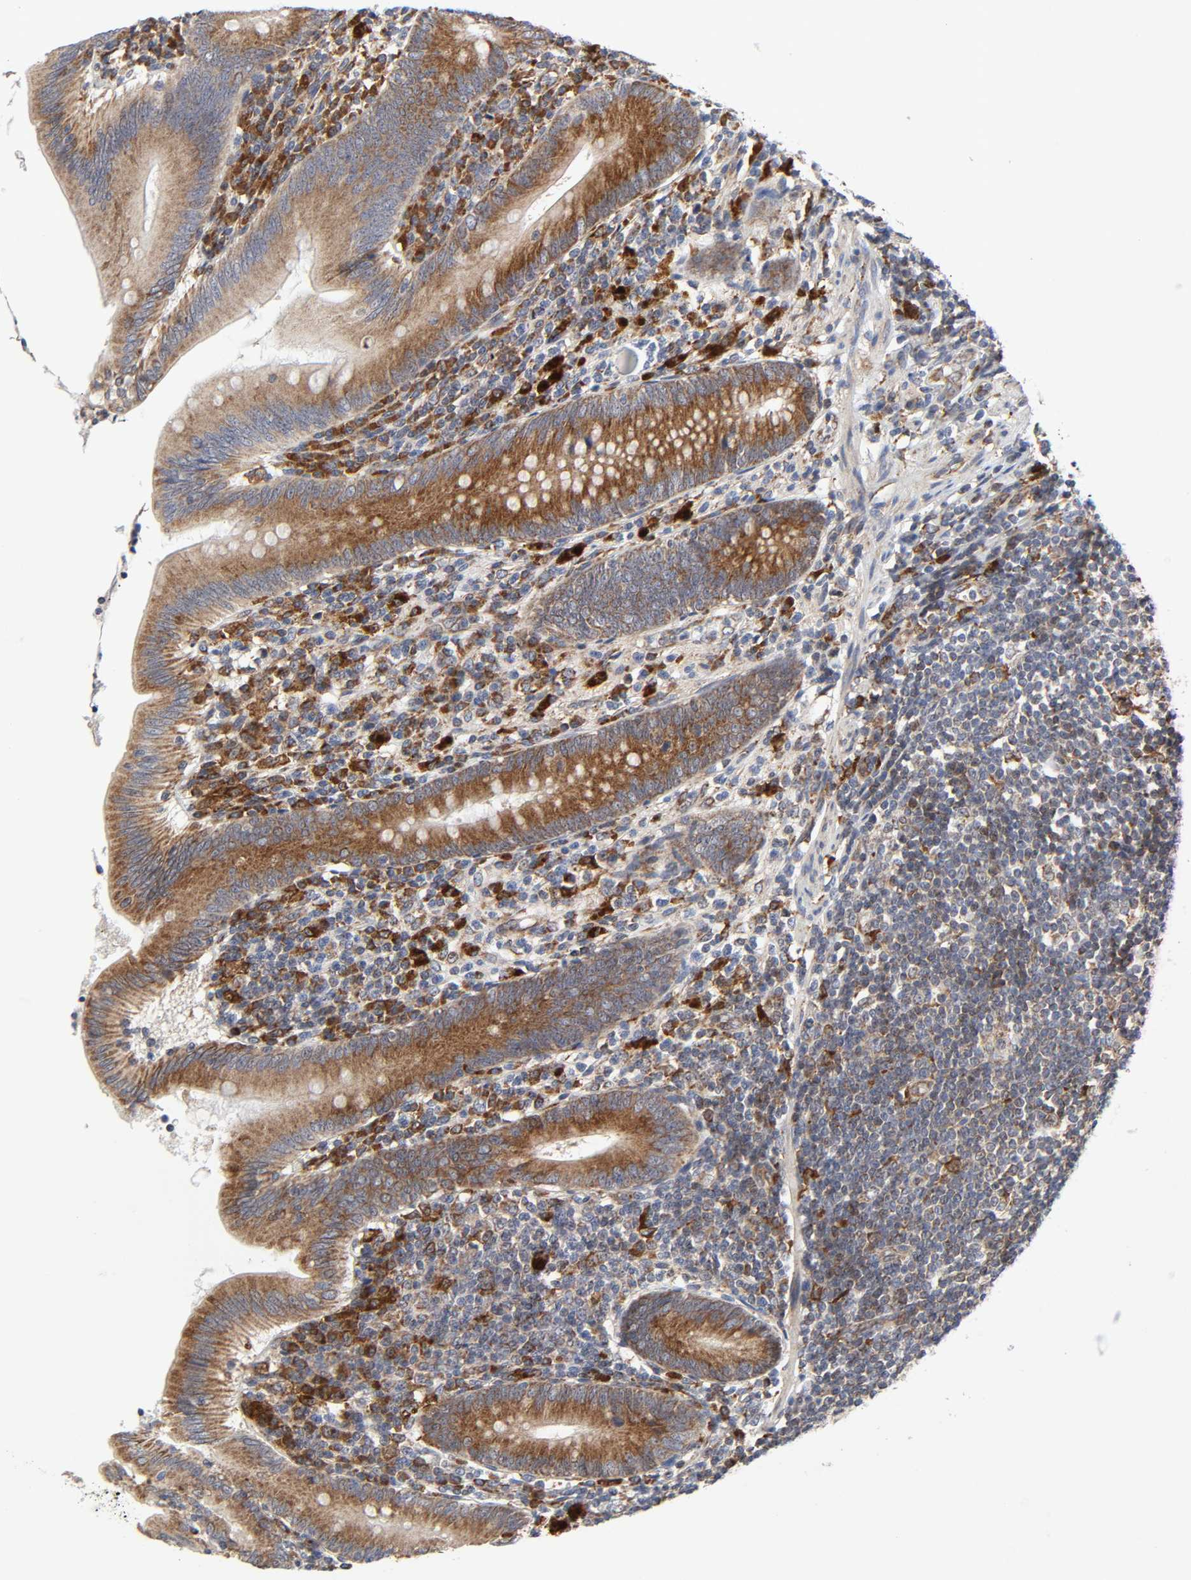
{"staining": {"intensity": "strong", "quantity": ">75%", "location": "cytoplasmic/membranous"}, "tissue": "appendix", "cell_type": "Glandular cells", "image_type": "normal", "snomed": [{"axis": "morphology", "description": "Normal tissue, NOS"}, {"axis": "morphology", "description": "Inflammation, NOS"}, {"axis": "topography", "description": "Appendix"}], "caption": "Appendix stained with immunohistochemistry demonstrates strong cytoplasmic/membranous expression in about >75% of glandular cells.", "gene": "BAX", "patient": {"sex": "male", "age": 46}}